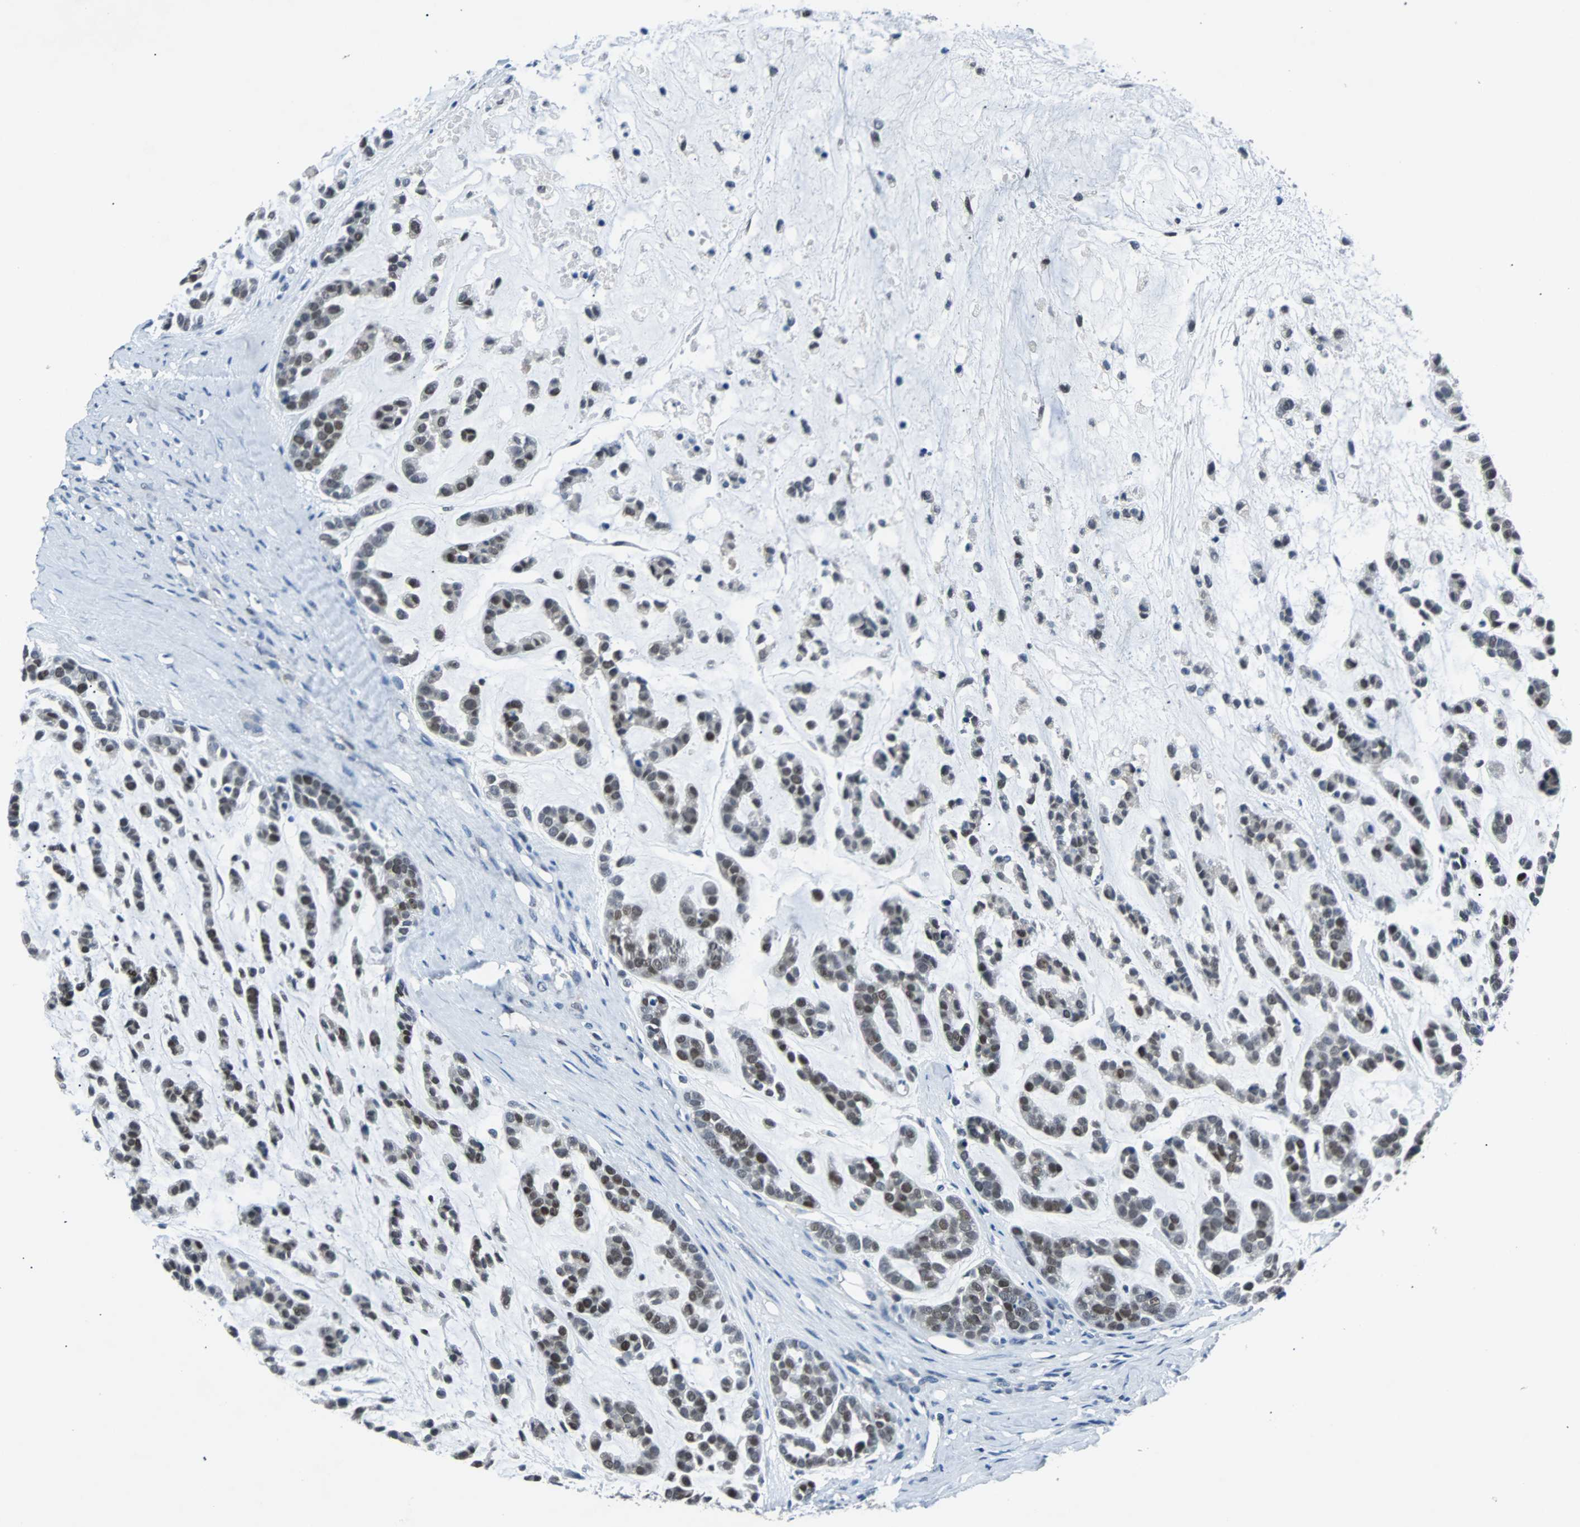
{"staining": {"intensity": "moderate", "quantity": "25%-75%", "location": "nuclear"}, "tissue": "head and neck cancer", "cell_type": "Tumor cells", "image_type": "cancer", "snomed": [{"axis": "morphology", "description": "Adenocarcinoma, NOS"}, {"axis": "morphology", "description": "Adenoma, NOS"}, {"axis": "topography", "description": "Head-Neck"}], "caption": "A histopathology image of human head and neck adenocarcinoma stained for a protein reveals moderate nuclear brown staining in tumor cells.", "gene": "USP28", "patient": {"sex": "female", "age": 55}}